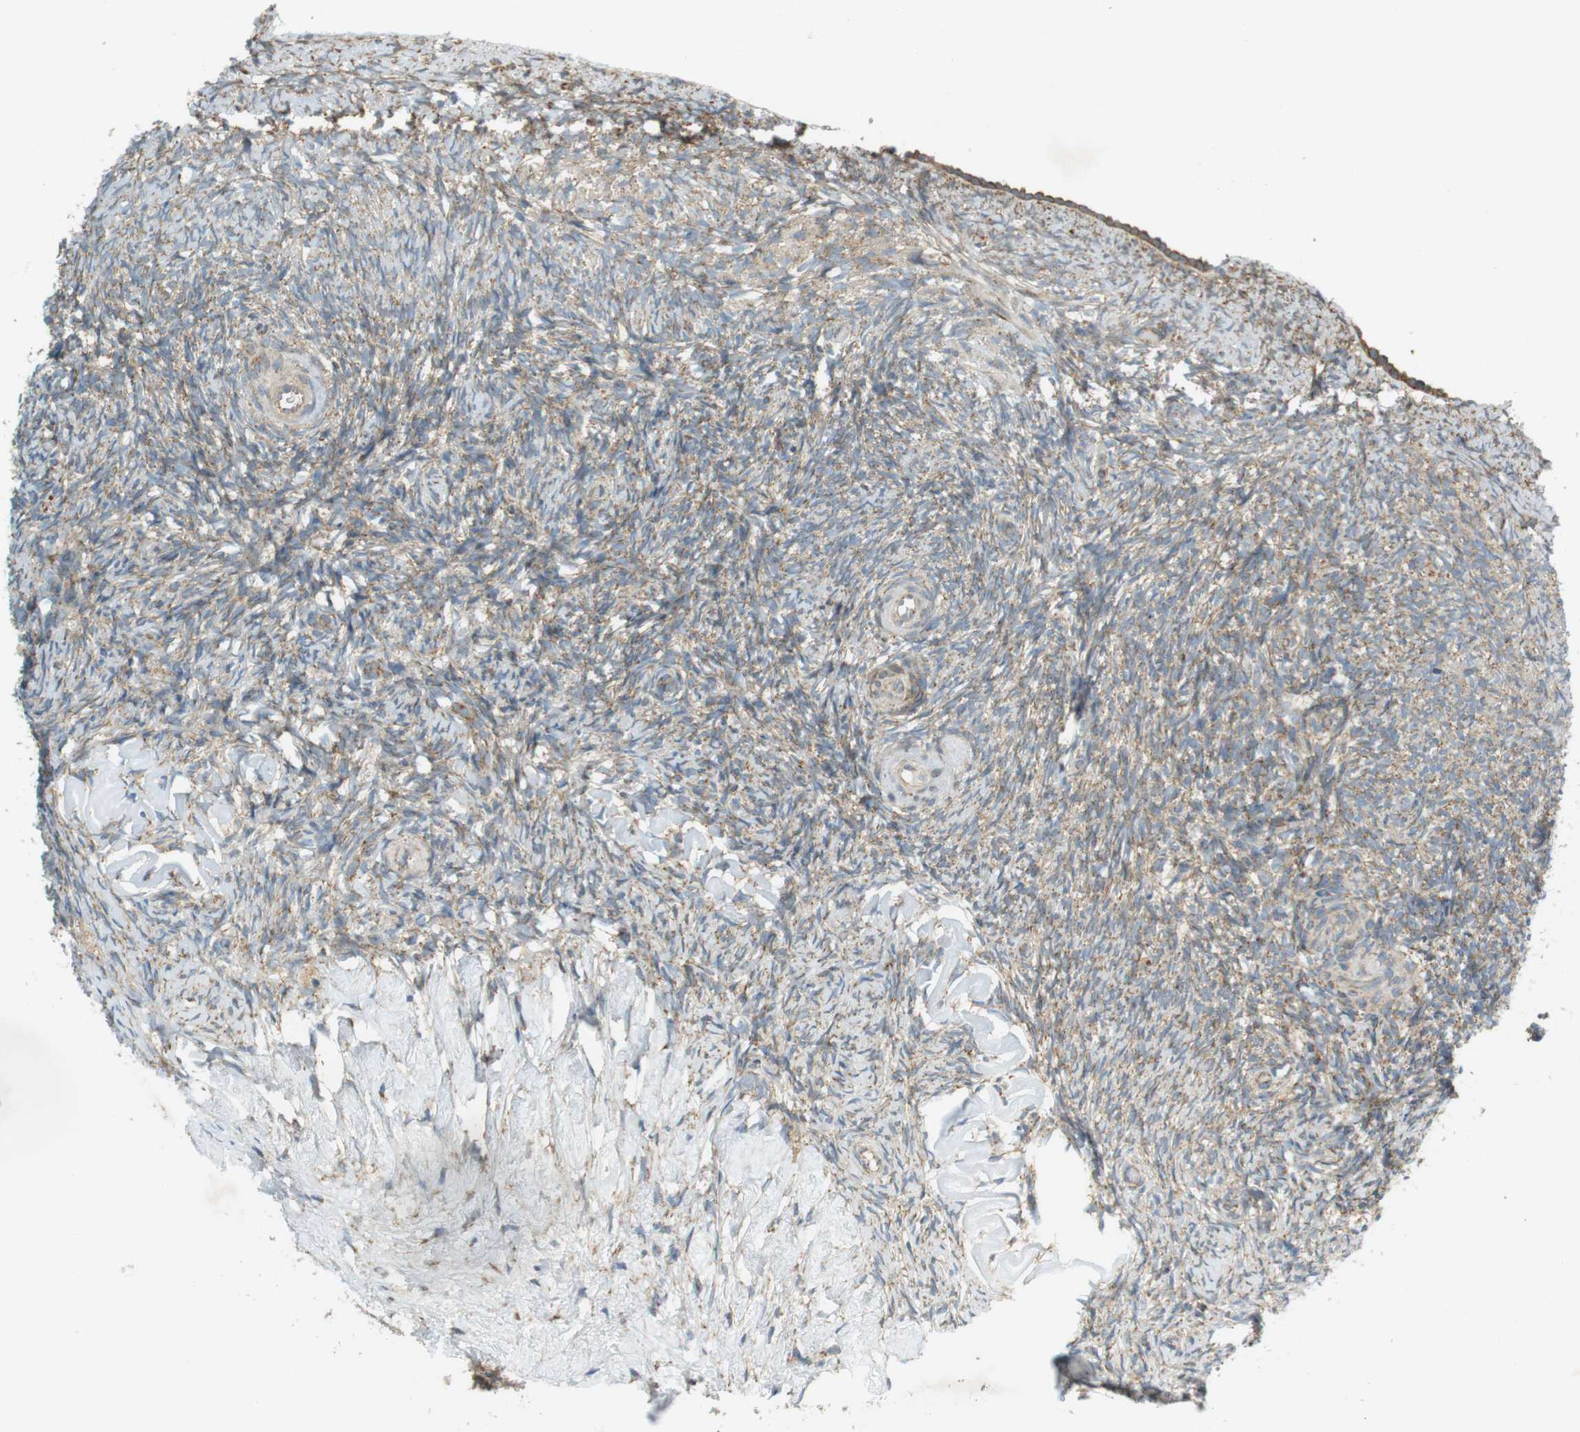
{"staining": {"intensity": "weak", "quantity": "25%-75%", "location": "cytoplasmic/membranous"}, "tissue": "ovary", "cell_type": "Ovarian stroma cells", "image_type": "normal", "snomed": [{"axis": "morphology", "description": "Normal tissue, NOS"}, {"axis": "topography", "description": "Ovary"}], "caption": "A low amount of weak cytoplasmic/membranous staining is appreciated in approximately 25%-75% of ovarian stroma cells in unremarkable ovary. The staining was performed using DAB, with brown indicating positive protein expression. Nuclei are stained blue with hematoxylin.", "gene": "SLC41A1", "patient": {"sex": "female", "age": 60}}